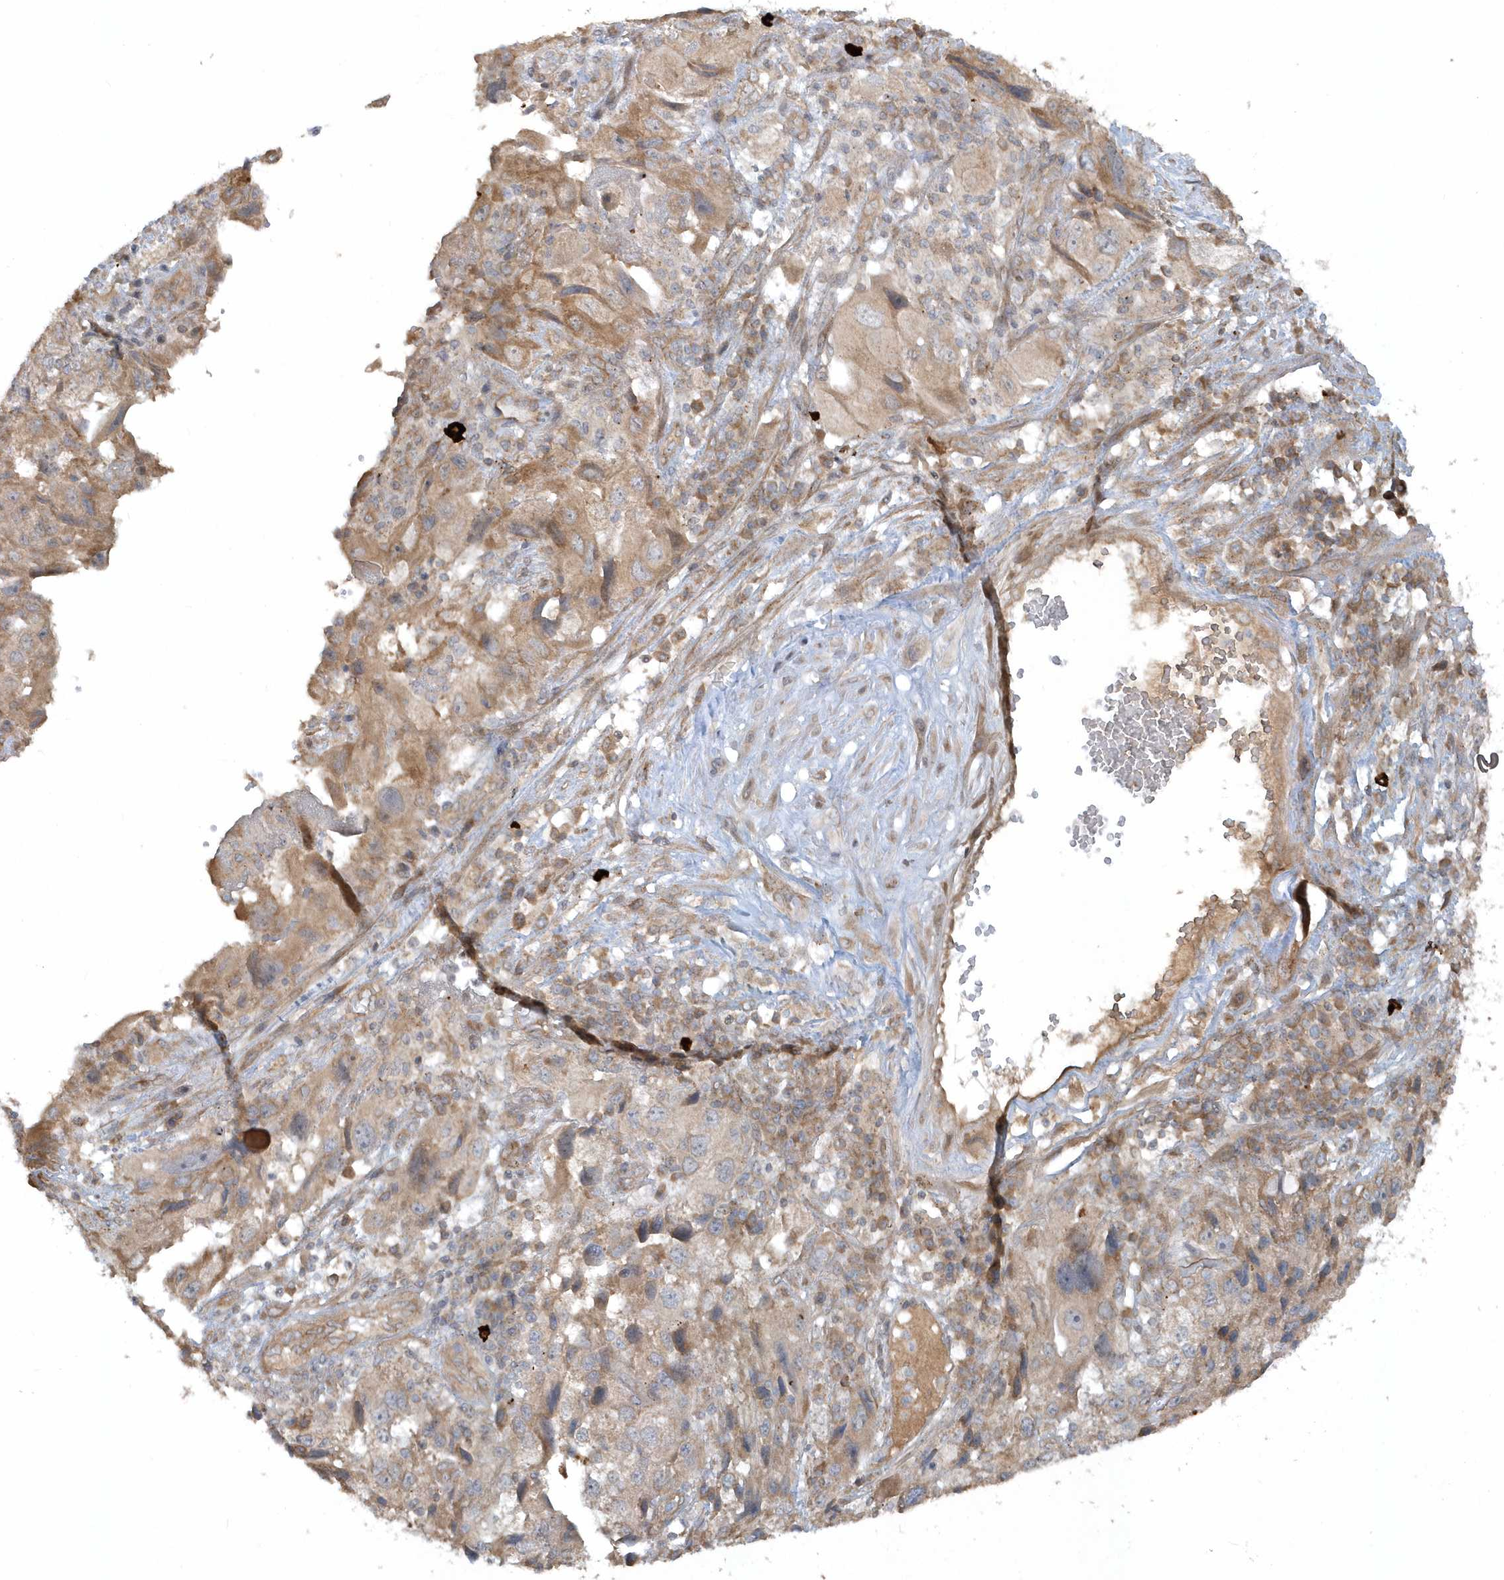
{"staining": {"intensity": "weak", "quantity": ">75%", "location": "cytoplasmic/membranous"}, "tissue": "endometrial cancer", "cell_type": "Tumor cells", "image_type": "cancer", "snomed": [{"axis": "morphology", "description": "Adenocarcinoma, NOS"}, {"axis": "topography", "description": "Endometrium"}], "caption": "High-magnification brightfield microscopy of endometrial adenocarcinoma stained with DAB (brown) and counterstained with hematoxylin (blue). tumor cells exhibit weak cytoplasmic/membranous expression is appreciated in about>75% of cells.", "gene": "STIM2", "patient": {"sex": "female", "age": 49}}